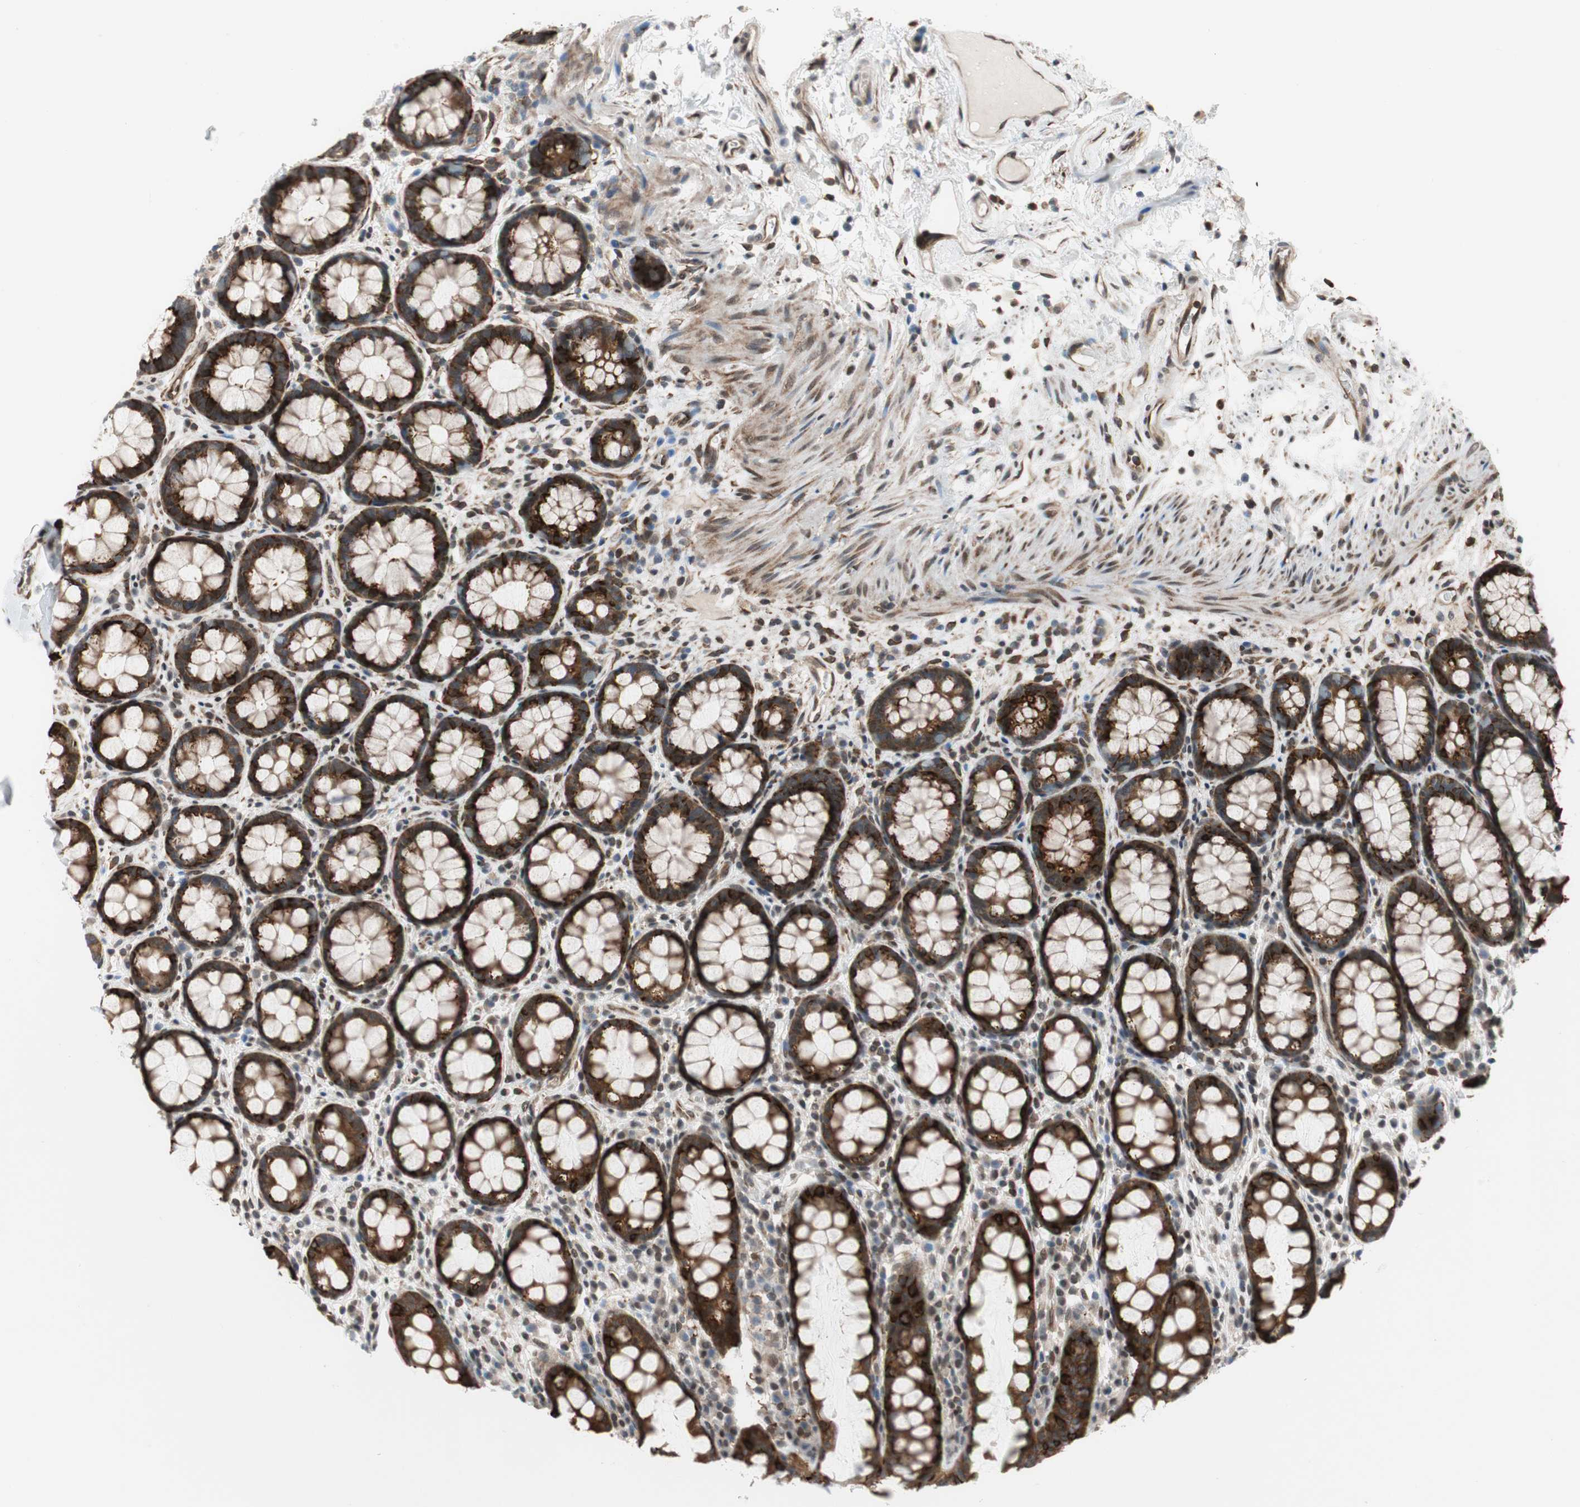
{"staining": {"intensity": "strong", "quantity": "25%-75%", "location": "cytoplasmic/membranous"}, "tissue": "rectum", "cell_type": "Glandular cells", "image_type": "normal", "snomed": [{"axis": "morphology", "description": "Normal tissue, NOS"}, {"axis": "topography", "description": "Rectum"}], "caption": "Immunohistochemistry (IHC) image of normal human rectum stained for a protein (brown), which reveals high levels of strong cytoplasmic/membranous expression in about 25%-75% of glandular cells.", "gene": "ZNF512B", "patient": {"sex": "male", "age": 92}}